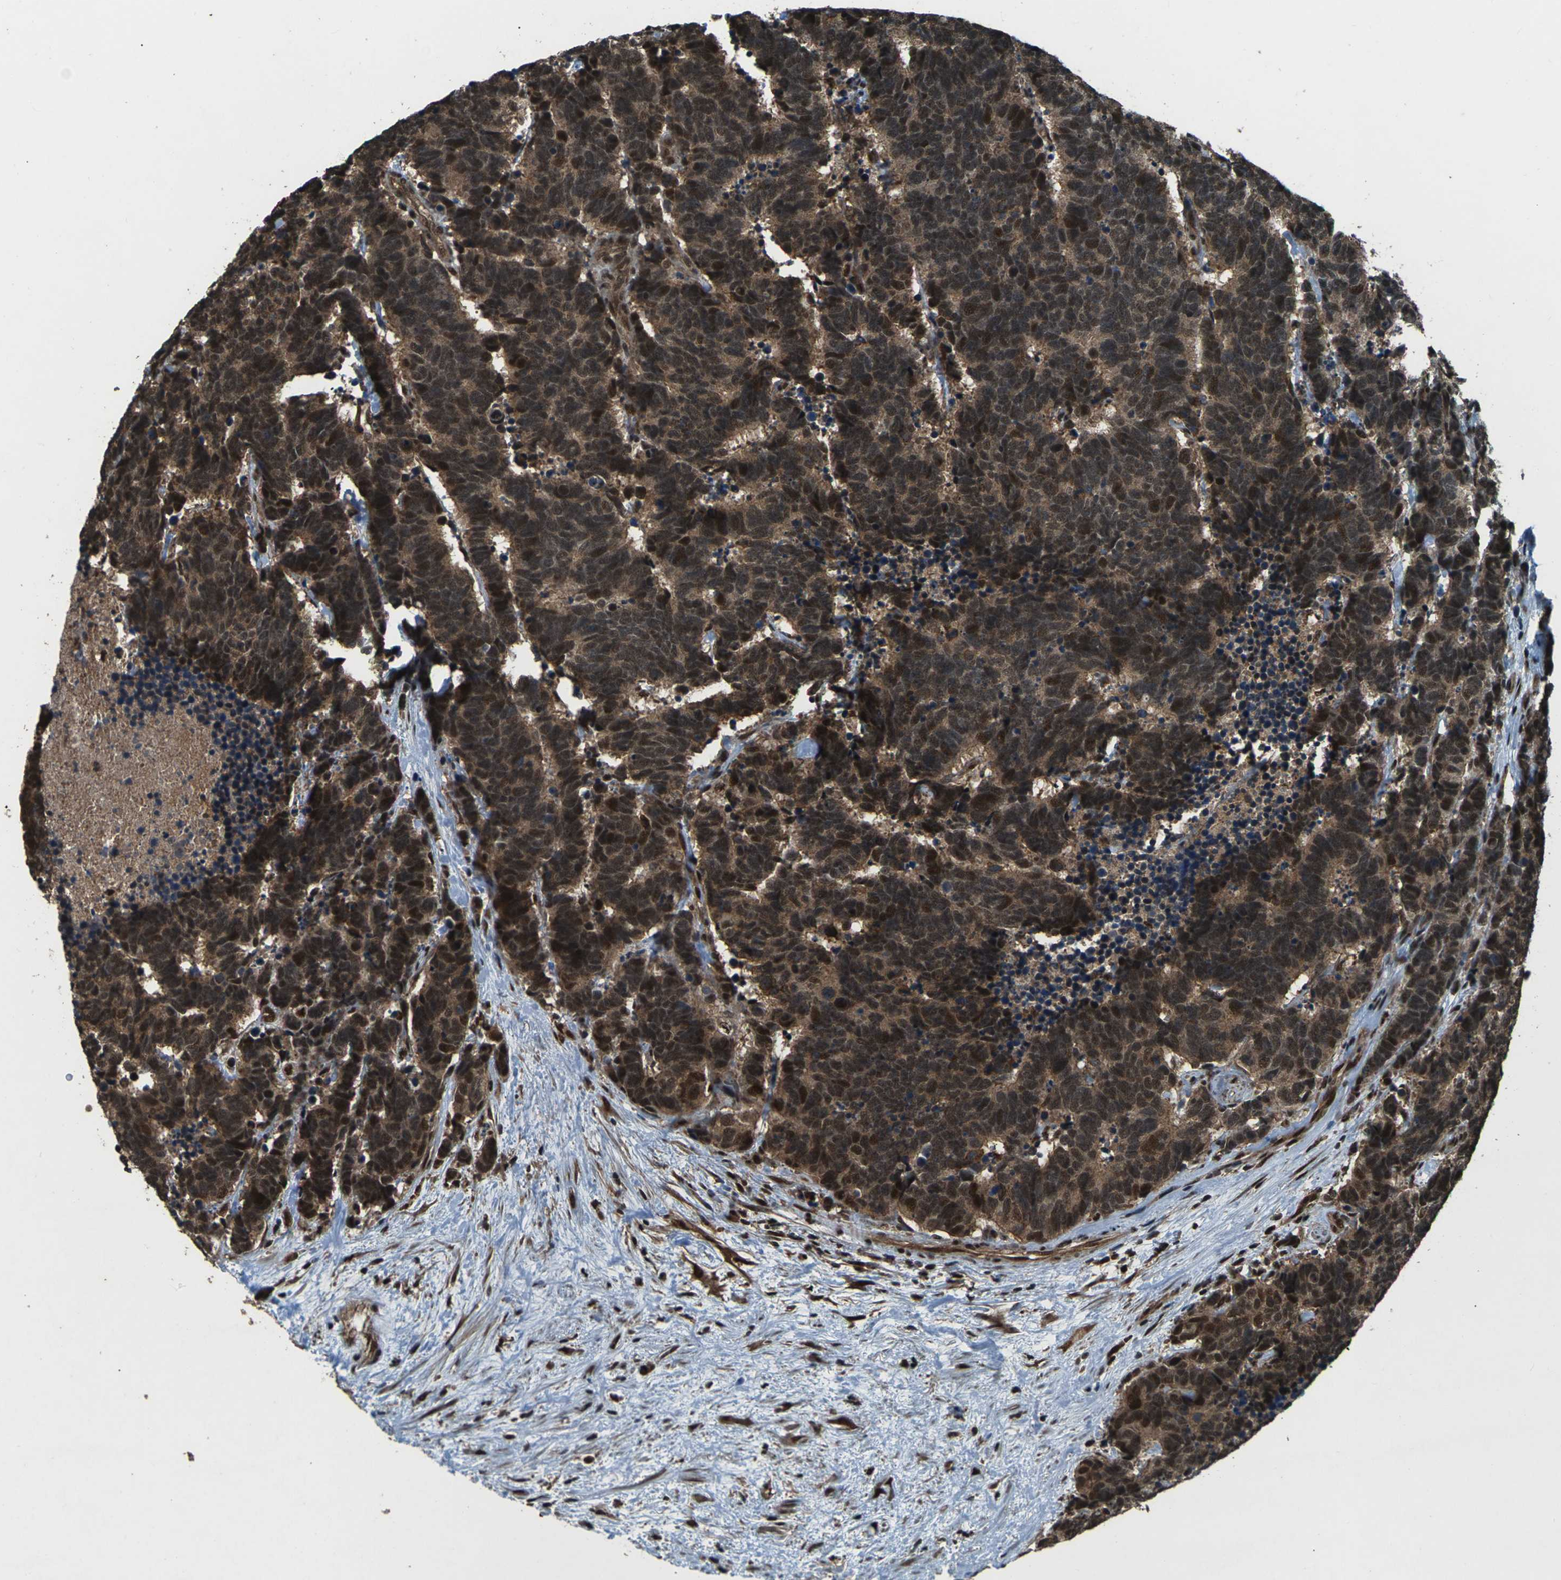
{"staining": {"intensity": "moderate", "quantity": ">75%", "location": "cytoplasmic/membranous,nuclear"}, "tissue": "carcinoid", "cell_type": "Tumor cells", "image_type": "cancer", "snomed": [{"axis": "morphology", "description": "Carcinoma, NOS"}, {"axis": "morphology", "description": "Carcinoid, malignant, NOS"}, {"axis": "topography", "description": "Urinary bladder"}], "caption": "An image of human carcinoma stained for a protein shows moderate cytoplasmic/membranous and nuclear brown staining in tumor cells.", "gene": "NR4A2", "patient": {"sex": "male", "age": 57}}